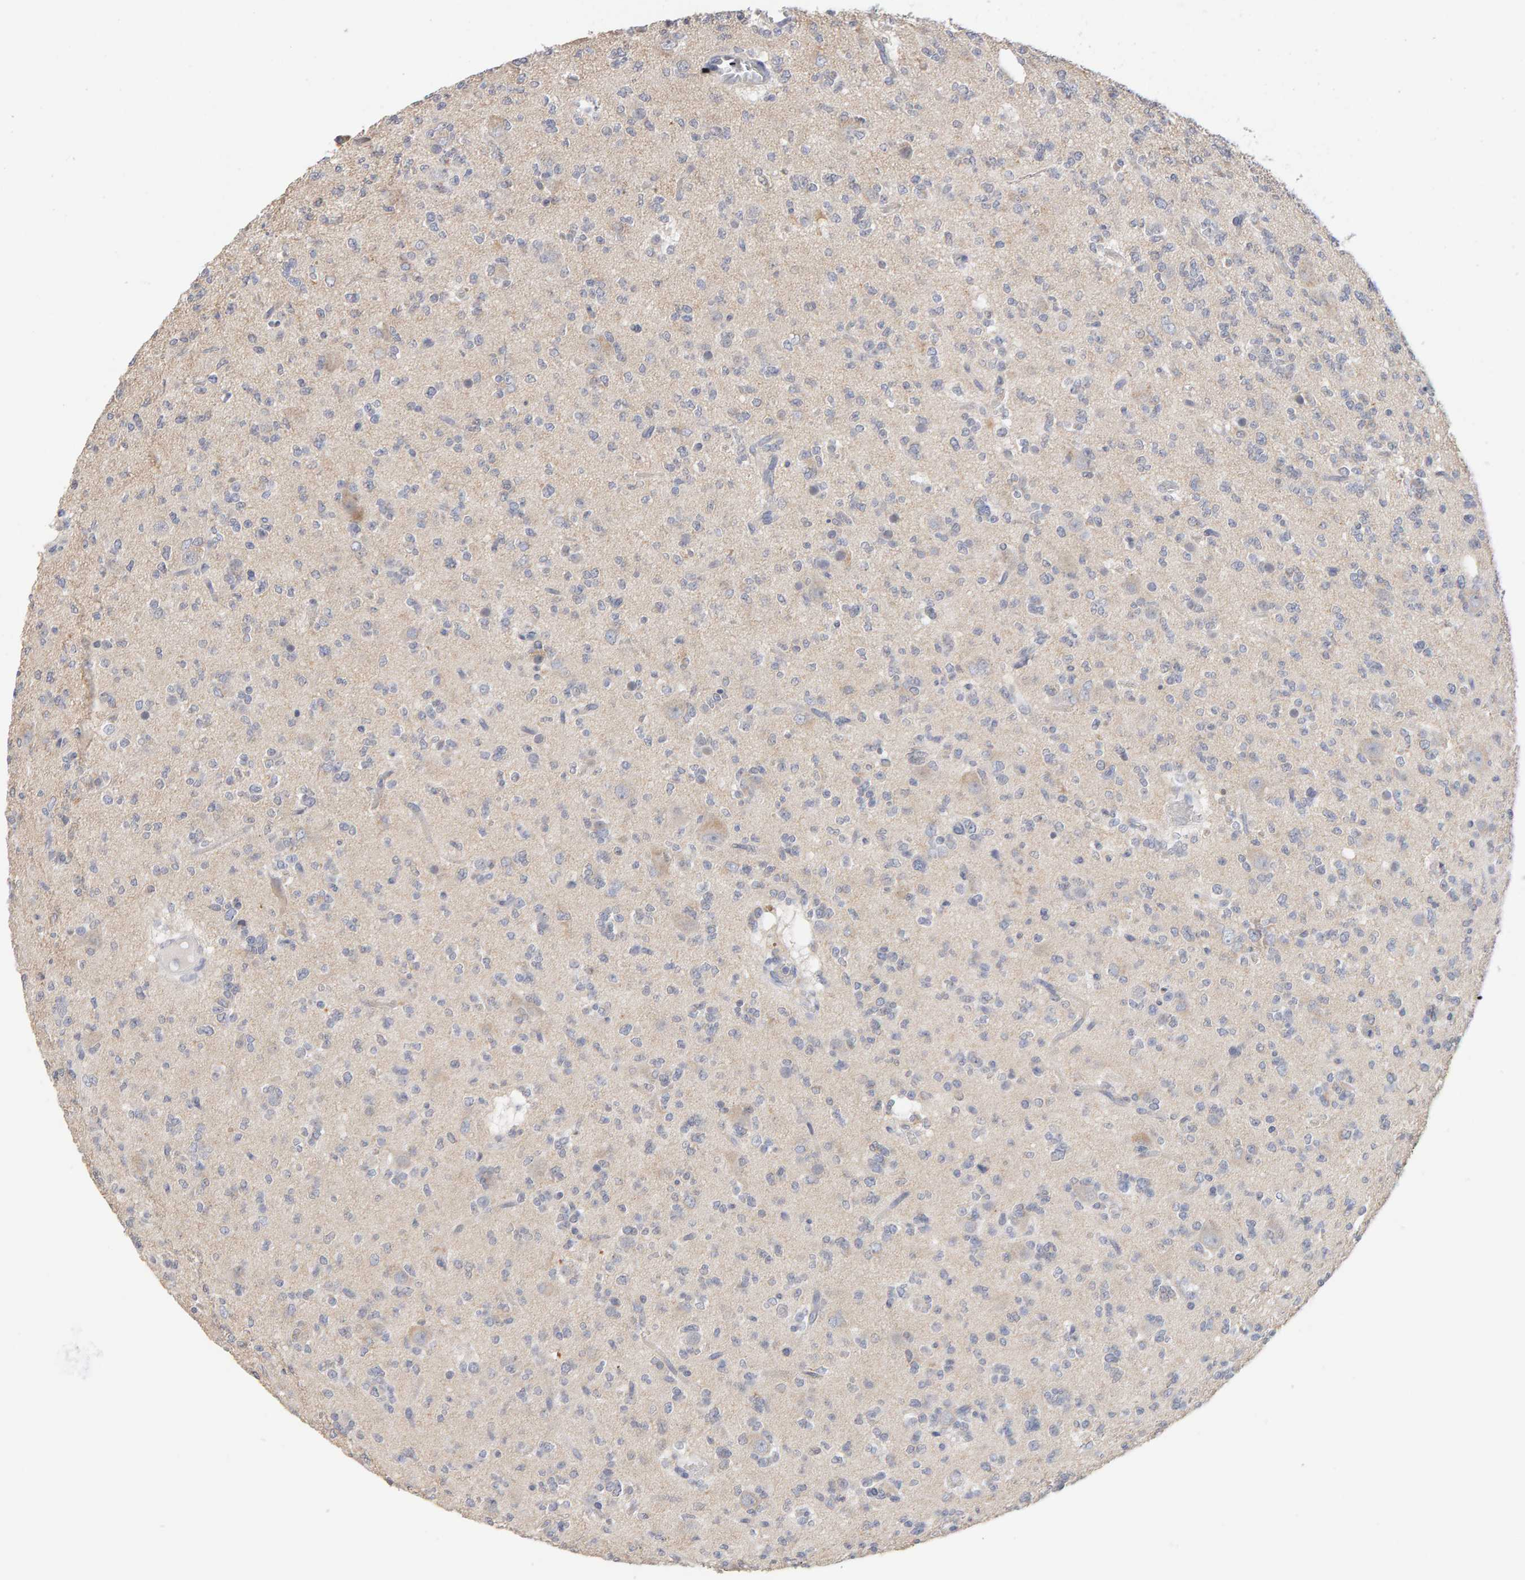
{"staining": {"intensity": "negative", "quantity": "none", "location": "none"}, "tissue": "glioma", "cell_type": "Tumor cells", "image_type": "cancer", "snomed": [{"axis": "morphology", "description": "Glioma, malignant, Low grade"}, {"axis": "topography", "description": "Brain"}], "caption": "High magnification brightfield microscopy of glioma stained with DAB (3,3'-diaminobenzidine) (brown) and counterstained with hematoxylin (blue): tumor cells show no significant positivity.", "gene": "SGPL1", "patient": {"sex": "male", "age": 38}}